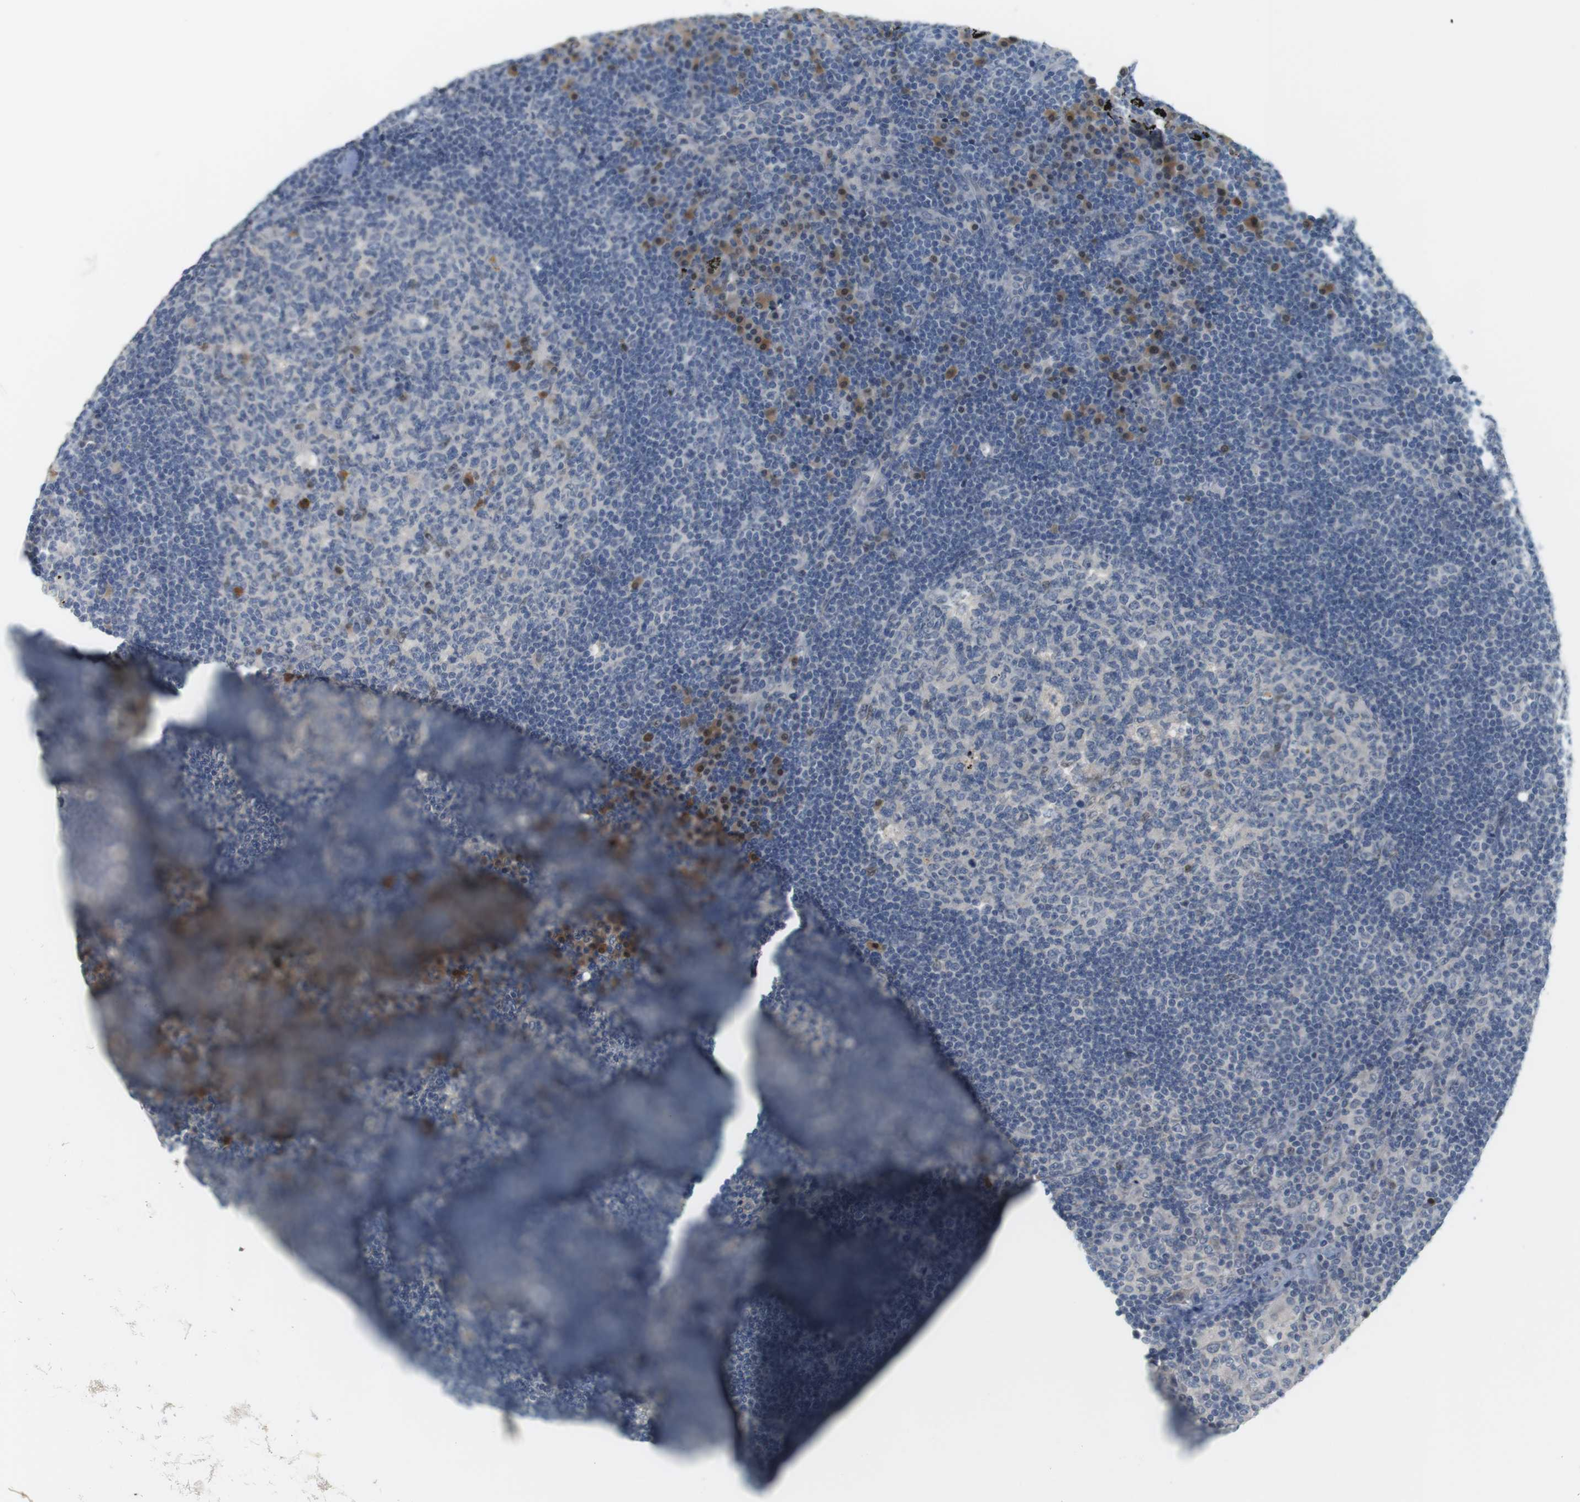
{"staining": {"intensity": "negative", "quantity": "none", "location": "none"}, "tissue": "lymph node", "cell_type": "Germinal center cells", "image_type": "normal", "snomed": [{"axis": "morphology", "description": "Normal tissue, NOS"}, {"axis": "morphology", "description": "Squamous cell carcinoma, metastatic, NOS"}, {"axis": "topography", "description": "Lymph node"}], "caption": "DAB immunohistochemical staining of benign lymph node displays no significant expression in germinal center cells.", "gene": "CREB3L2", "patient": {"sex": "female", "age": 53}}